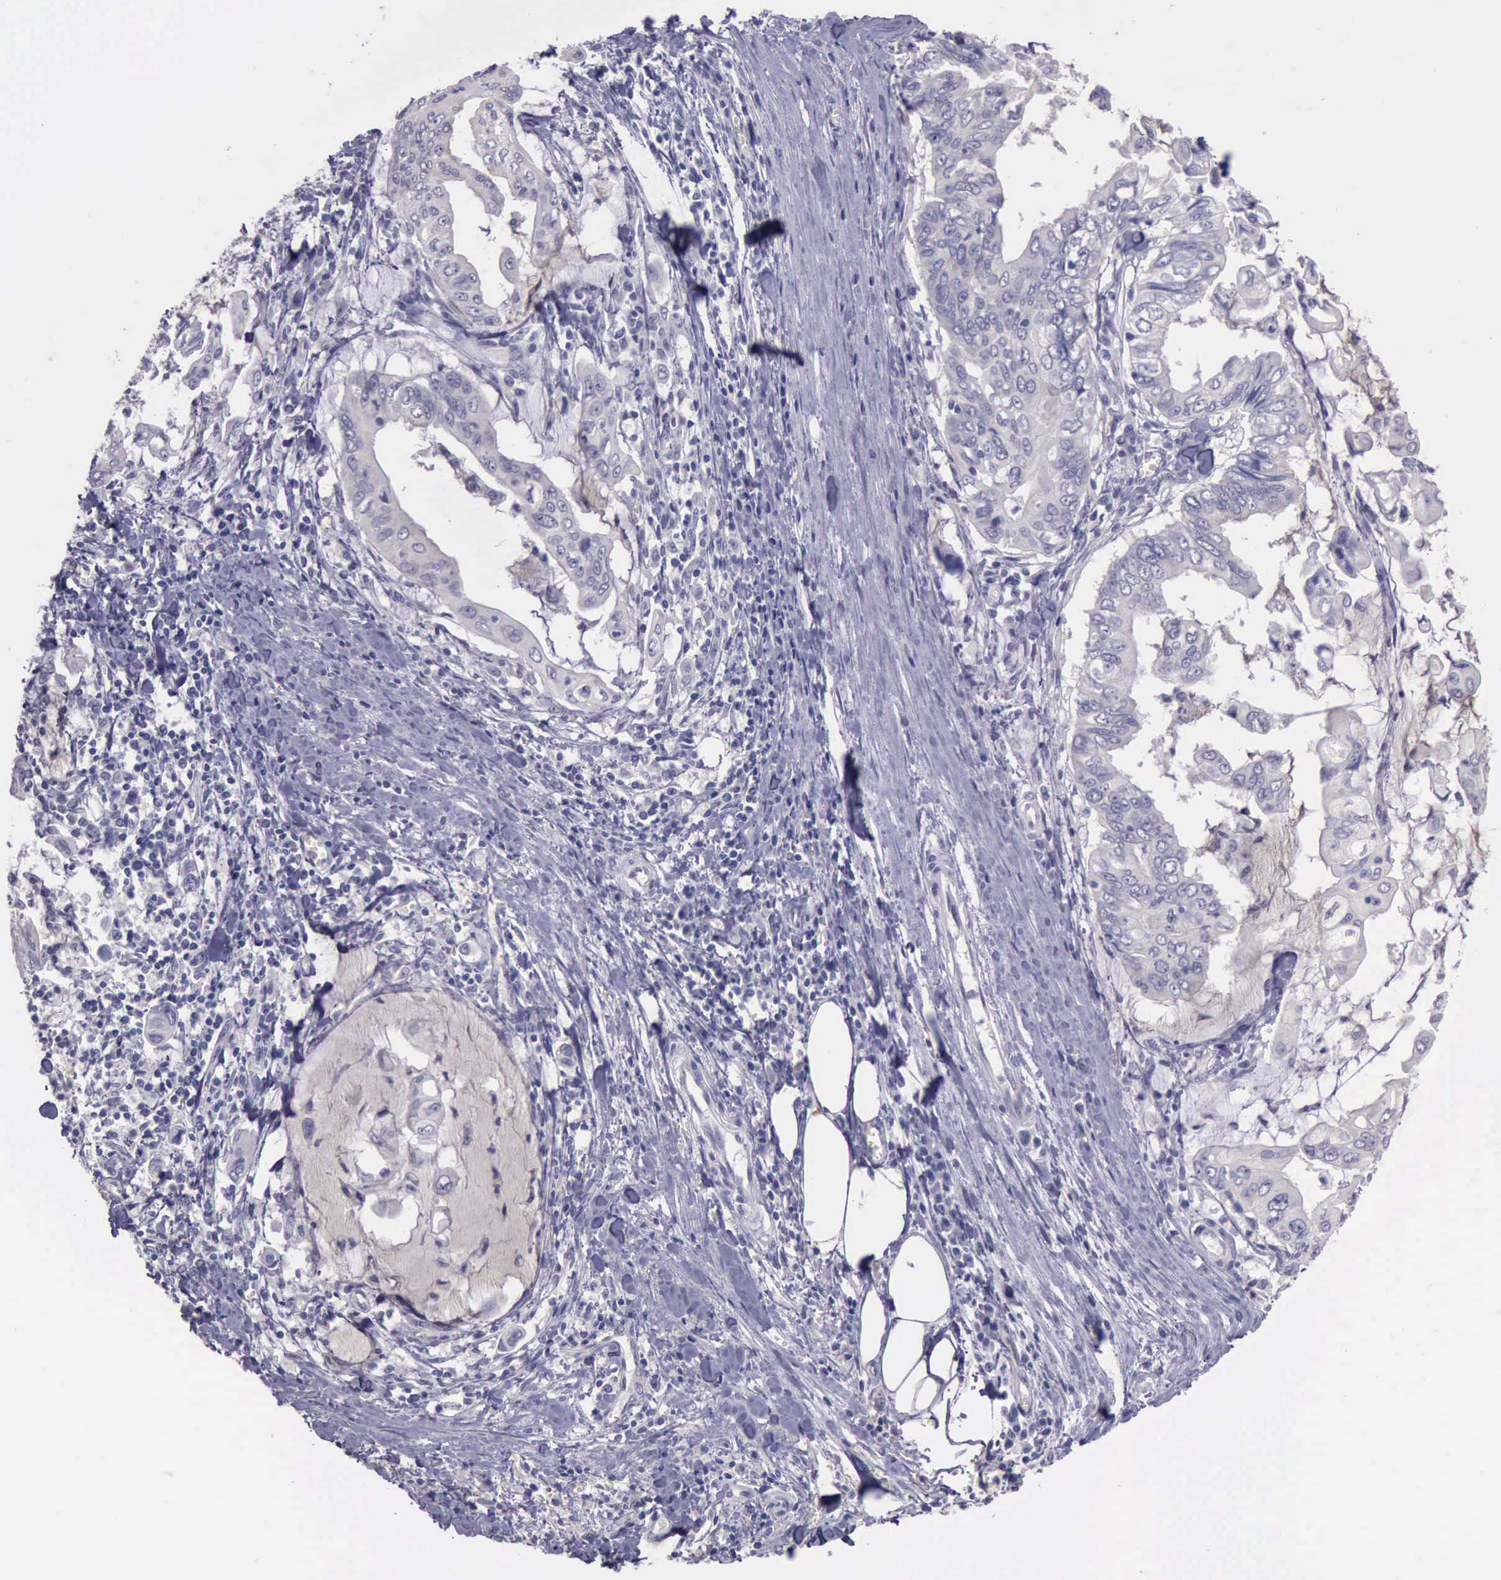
{"staining": {"intensity": "negative", "quantity": "none", "location": "none"}, "tissue": "stomach cancer", "cell_type": "Tumor cells", "image_type": "cancer", "snomed": [{"axis": "morphology", "description": "Adenocarcinoma, NOS"}, {"axis": "topography", "description": "Stomach, upper"}], "caption": "Immunohistochemistry of human stomach adenocarcinoma displays no staining in tumor cells. Nuclei are stained in blue.", "gene": "KCND1", "patient": {"sex": "male", "age": 80}}